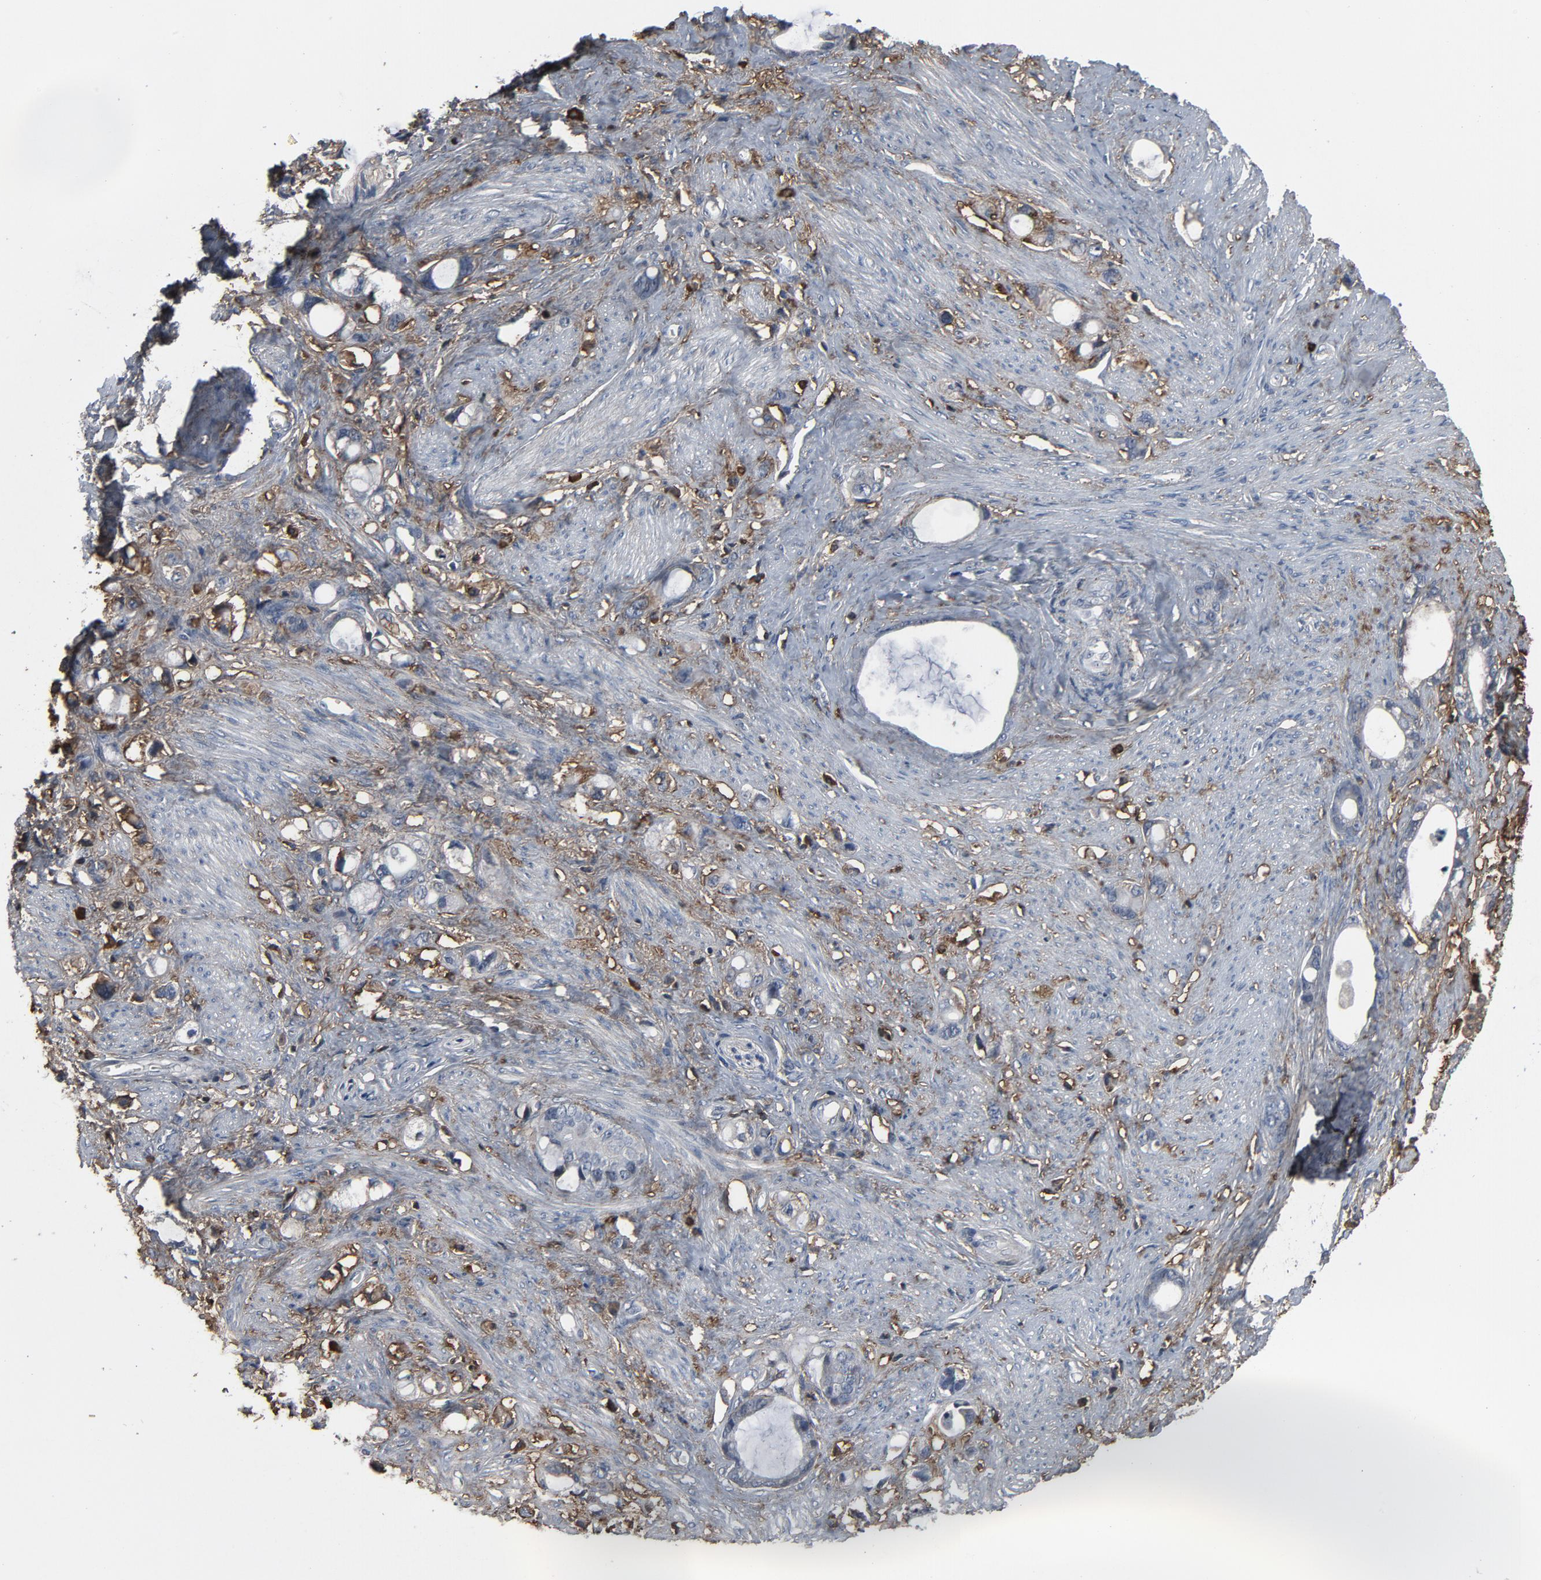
{"staining": {"intensity": "negative", "quantity": "none", "location": "none"}, "tissue": "stomach cancer", "cell_type": "Tumor cells", "image_type": "cancer", "snomed": [{"axis": "morphology", "description": "Adenocarcinoma, NOS"}, {"axis": "topography", "description": "Stomach"}], "caption": "Stomach cancer (adenocarcinoma) stained for a protein using immunohistochemistry (IHC) demonstrates no staining tumor cells.", "gene": "PDZD4", "patient": {"sex": "female", "age": 75}}